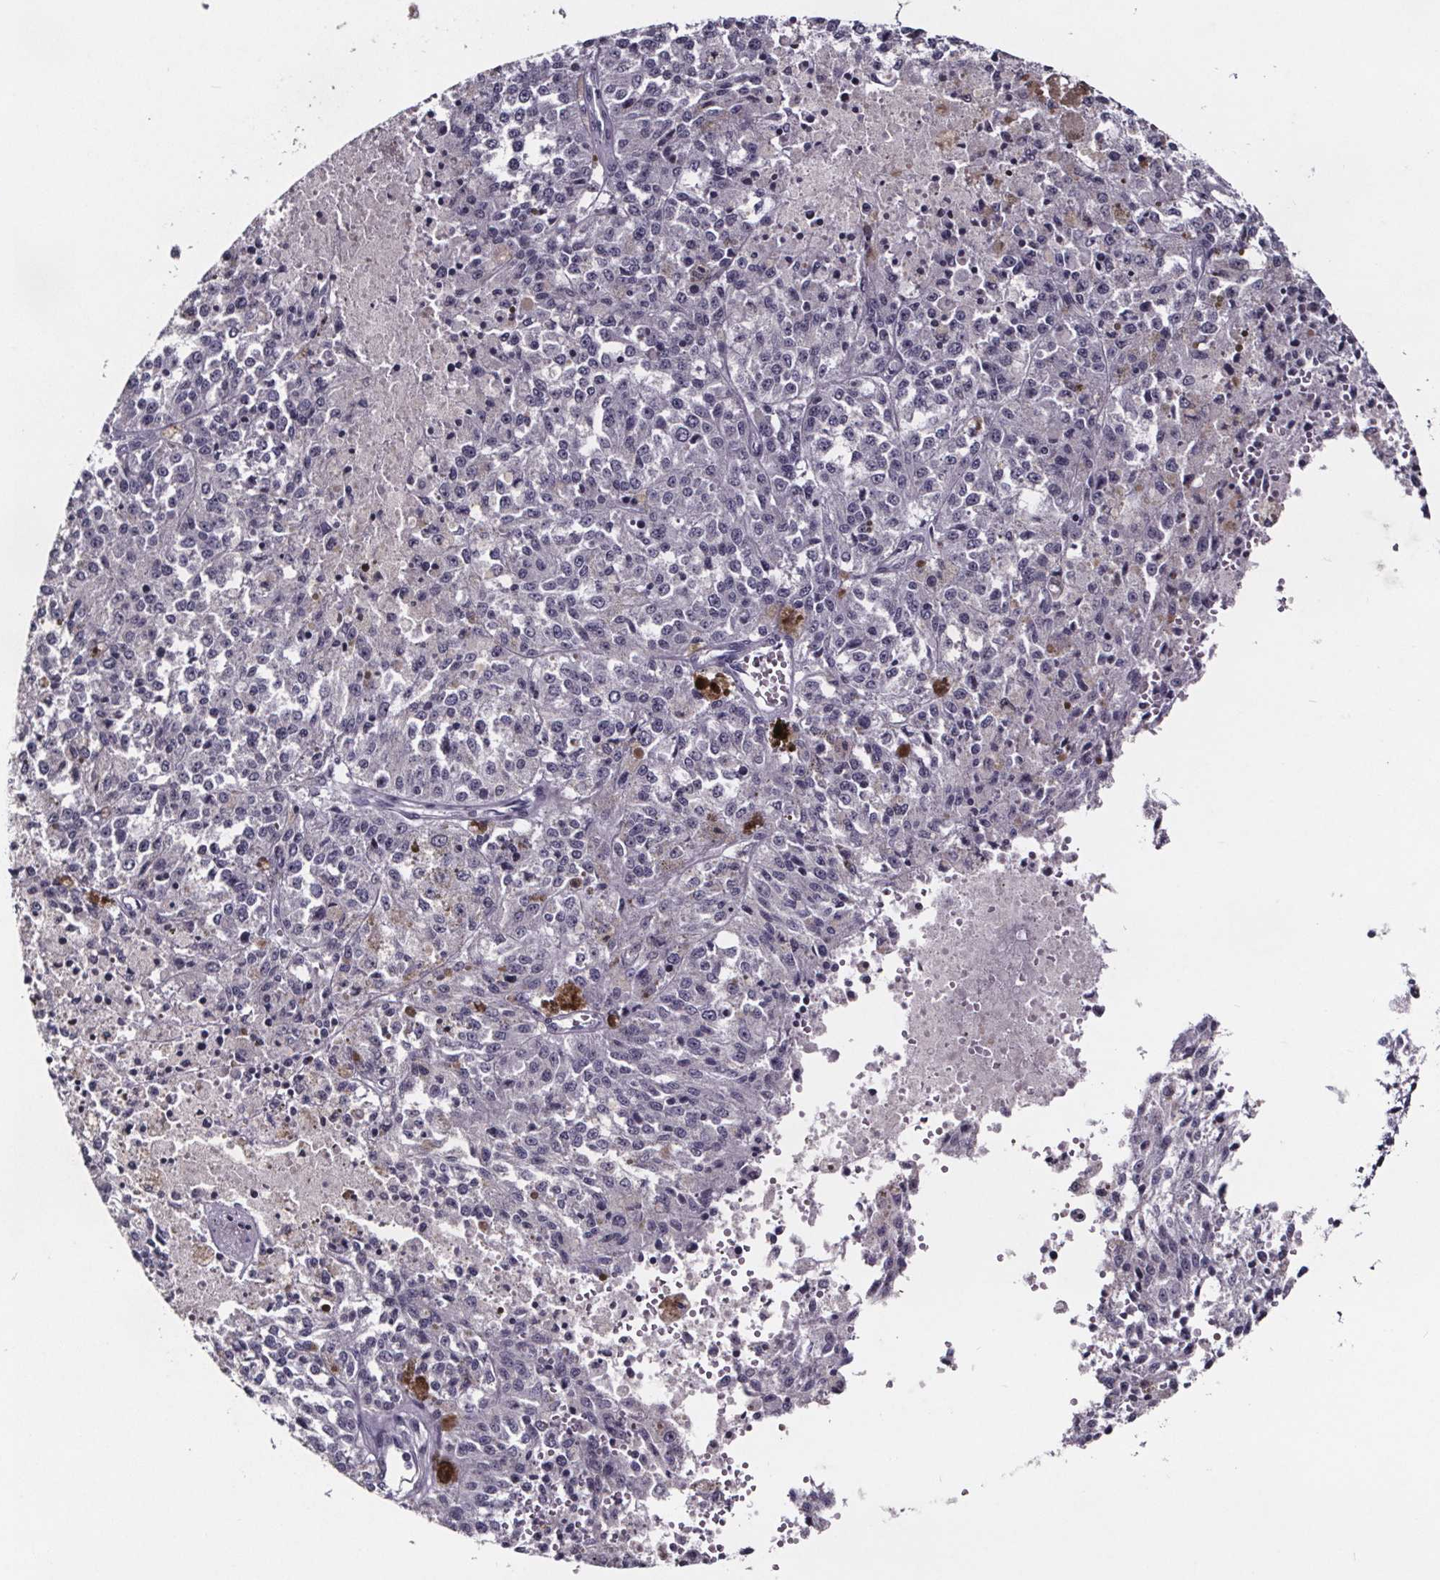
{"staining": {"intensity": "negative", "quantity": "none", "location": "none"}, "tissue": "melanoma", "cell_type": "Tumor cells", "image_type": "cancer", "snomed": [{"axis": "morphology", "description": "Malignant melanoma, Metastatic site"}, {"axis": "topography", "description": "Lymph node"}], "caption": "Immunohistochemical staining of human melanoma demonstrates no significant positivity in tumor cells.", "gene": "AR", "patient": {"sex": "female", "age": 64}}